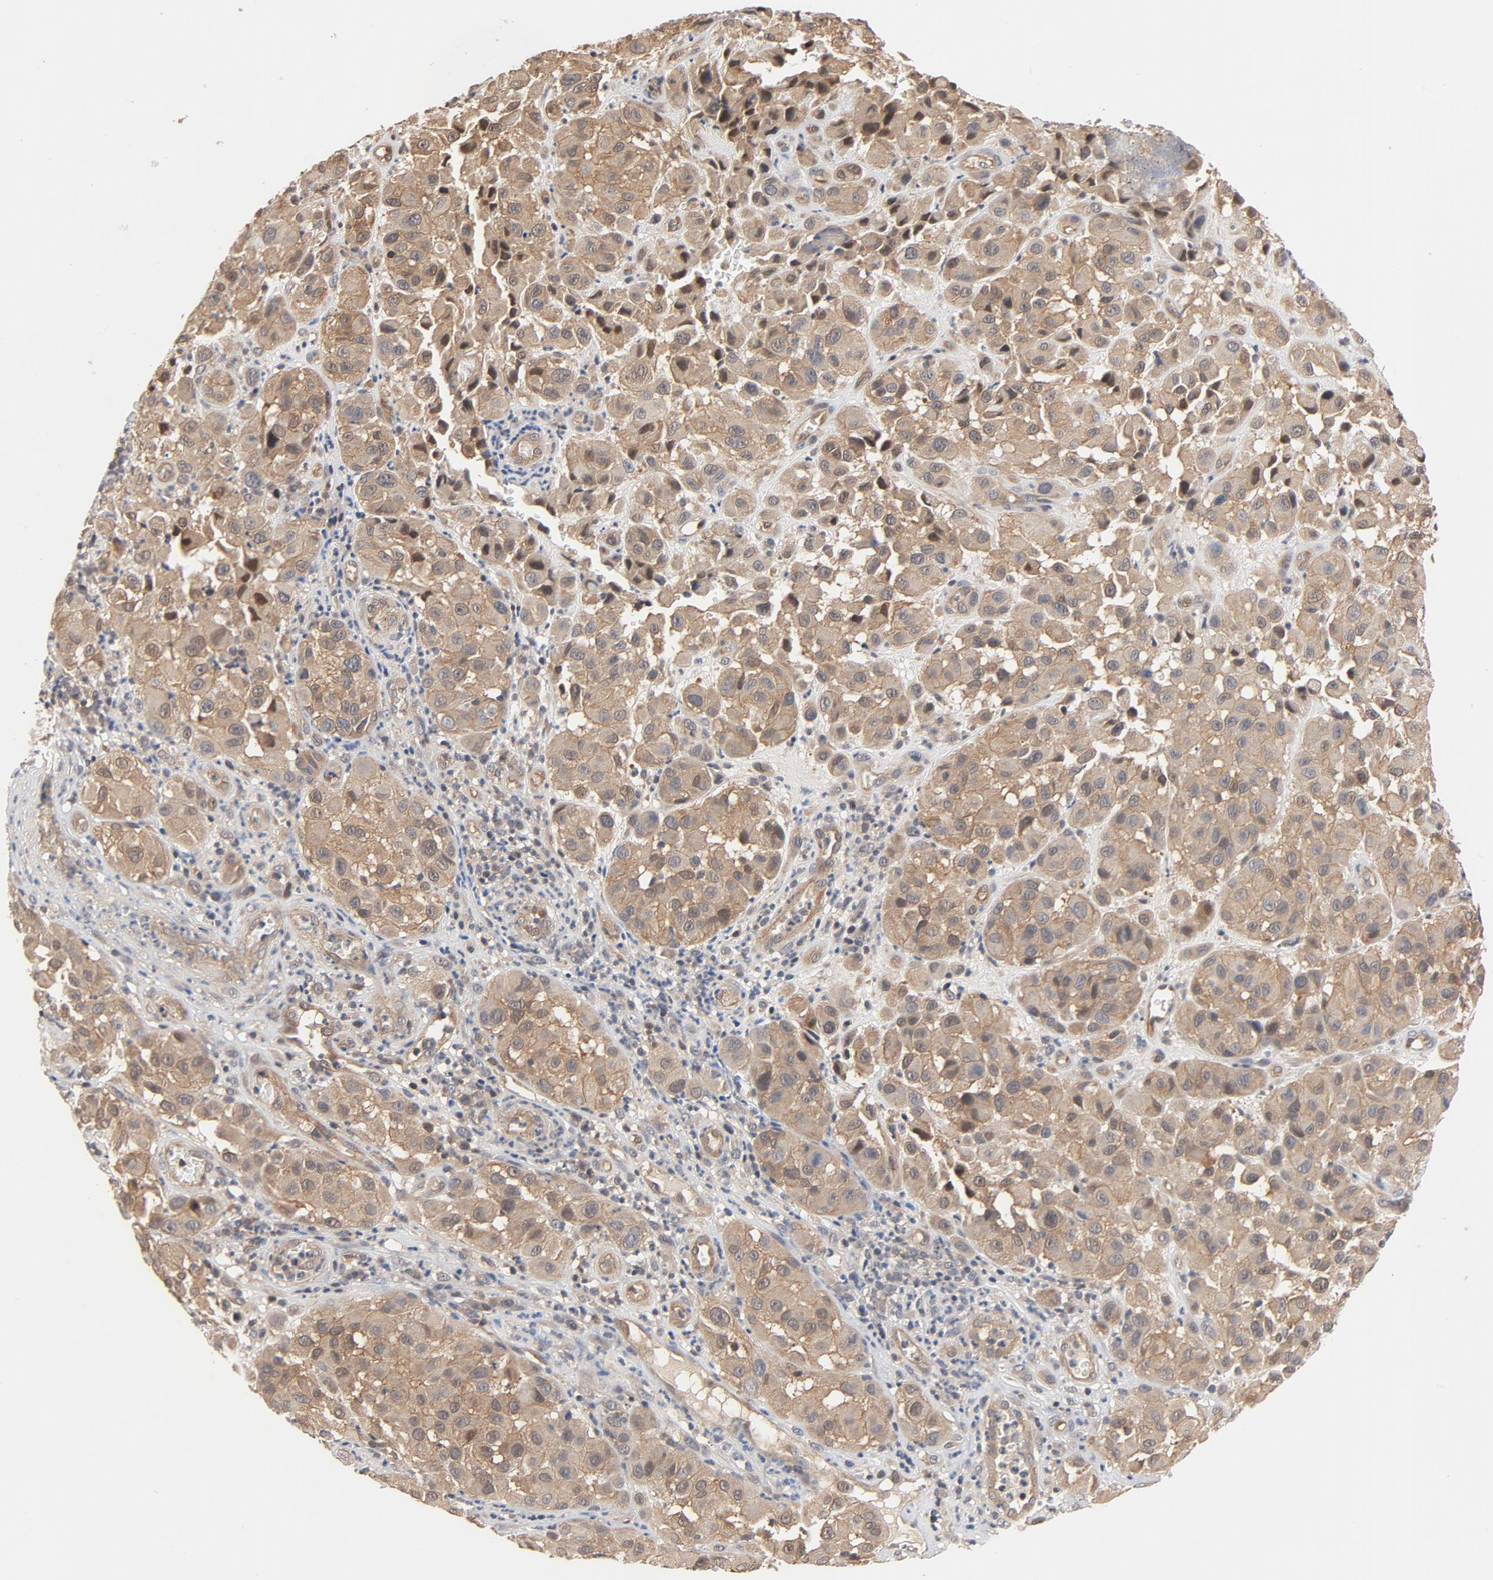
{"staining": {"intensity": "weak", "quantity": ">75%", "location": "cytoplasmic/membranous"}, "tissue": "melanoma", "cell_type": "Tumor cells", "image_type": "cancer", "snomed": [{"axis": "morphology", "description": "Malignant melanoma, NOS"}, {"axis": "topography", "description": "Skin"}], "caption": "Immunohistochemical staining of human melanoma shows low levels of weak cytoplasmic/membranous expression in about >75% of tumor cells. (IHC, brightfield microscopy, high magnification).", "gene": "PITPNM2", "patient": {"sex": "female", "age": 21}}